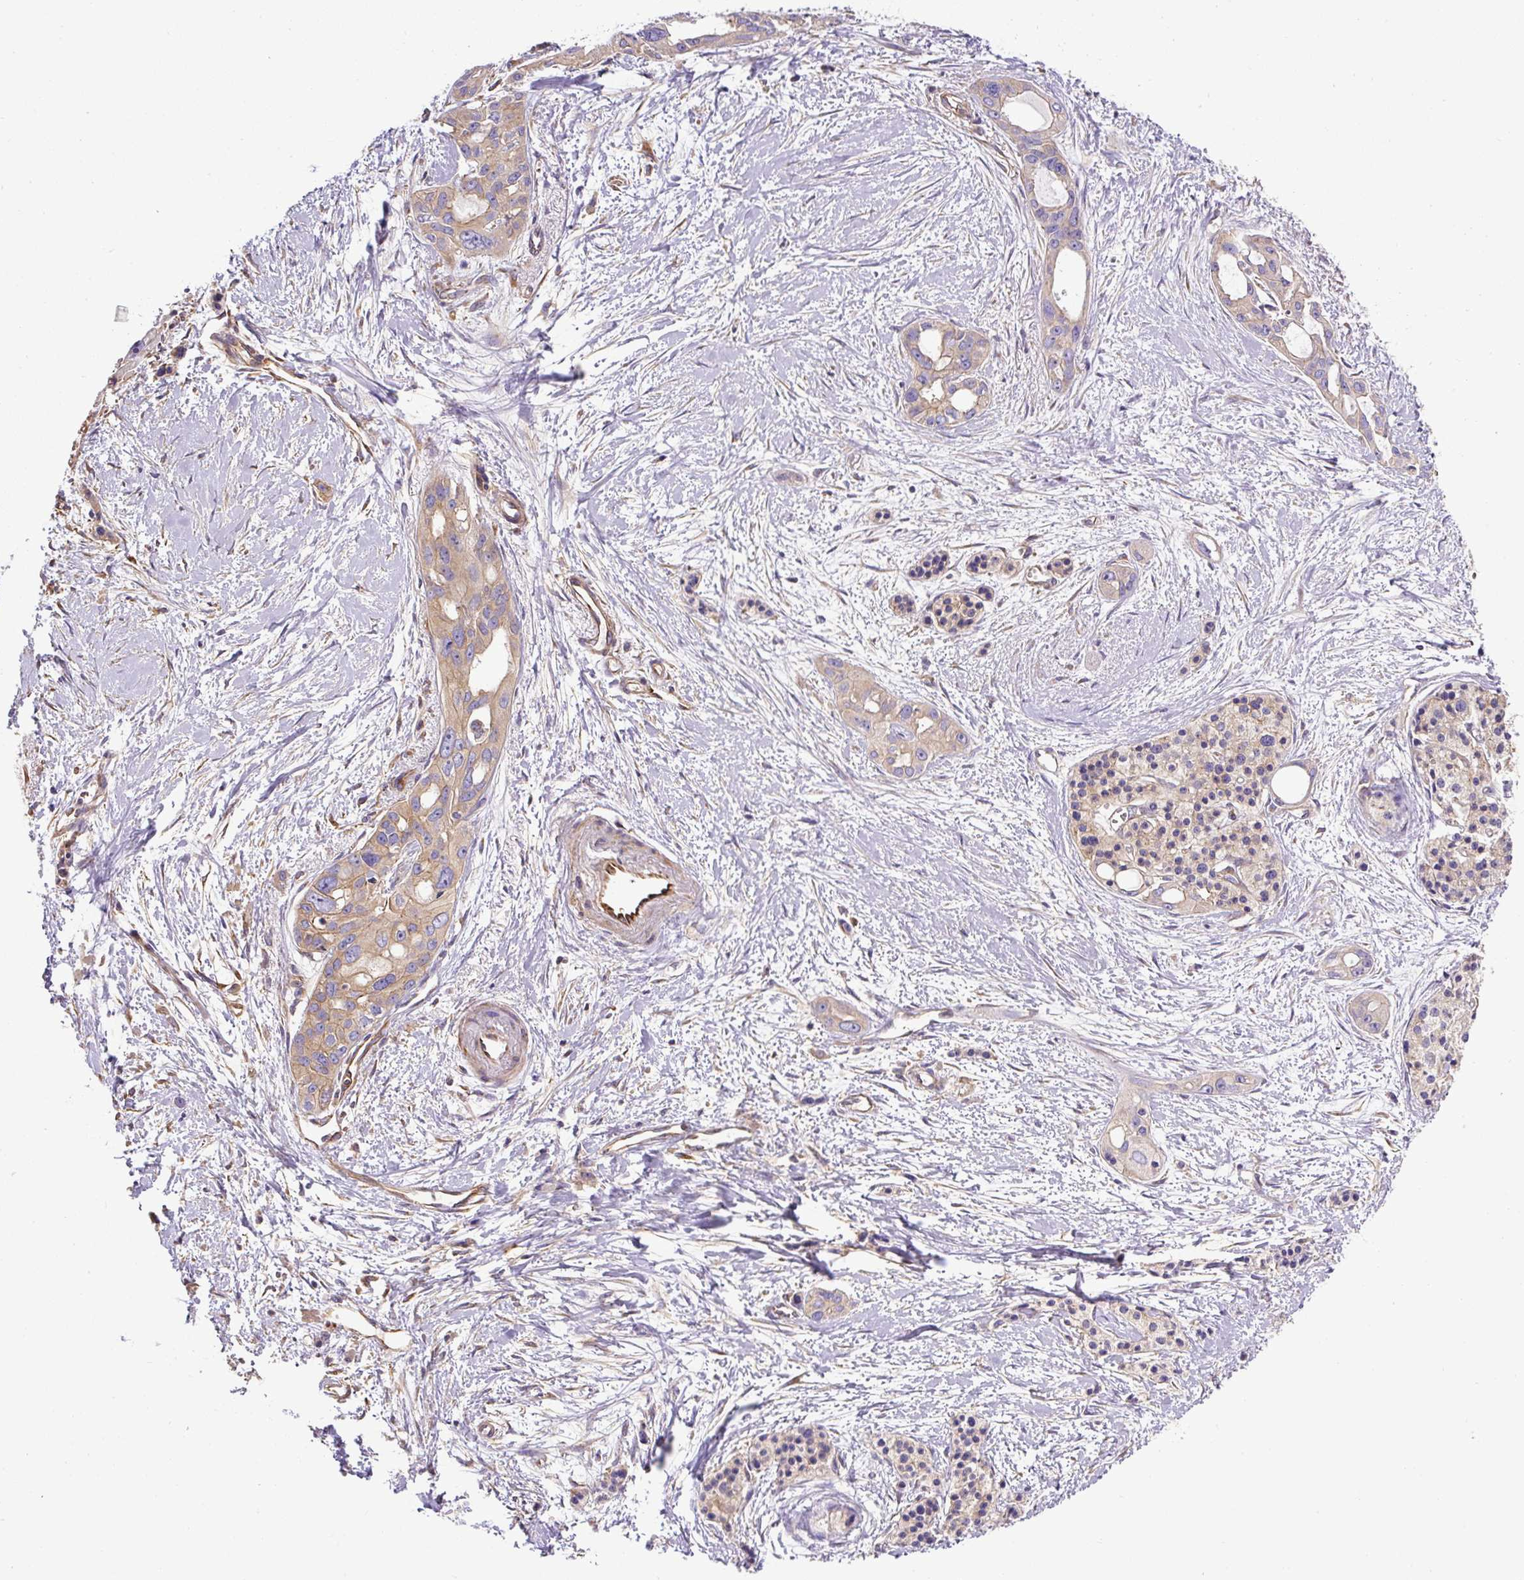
{"staining": {"intensity": "weak", "quantity": "<25%", "location": "cytoplasmic/membranous"}, "tissue": "pancreatic cancer", "cell_type": "Tumor cells", "image_type": "cancer", "snomed": [{"axis": "morphology", "description": "Adenocarcinoma, NOS"}, {"axis": "topography", "description": "Pancreas"}], "caption": "The image shows no significant staining in tumor cells of pancreatic cancer.", "gene": "DCTN1", "patient": {"sex": "female", "age": 50}}